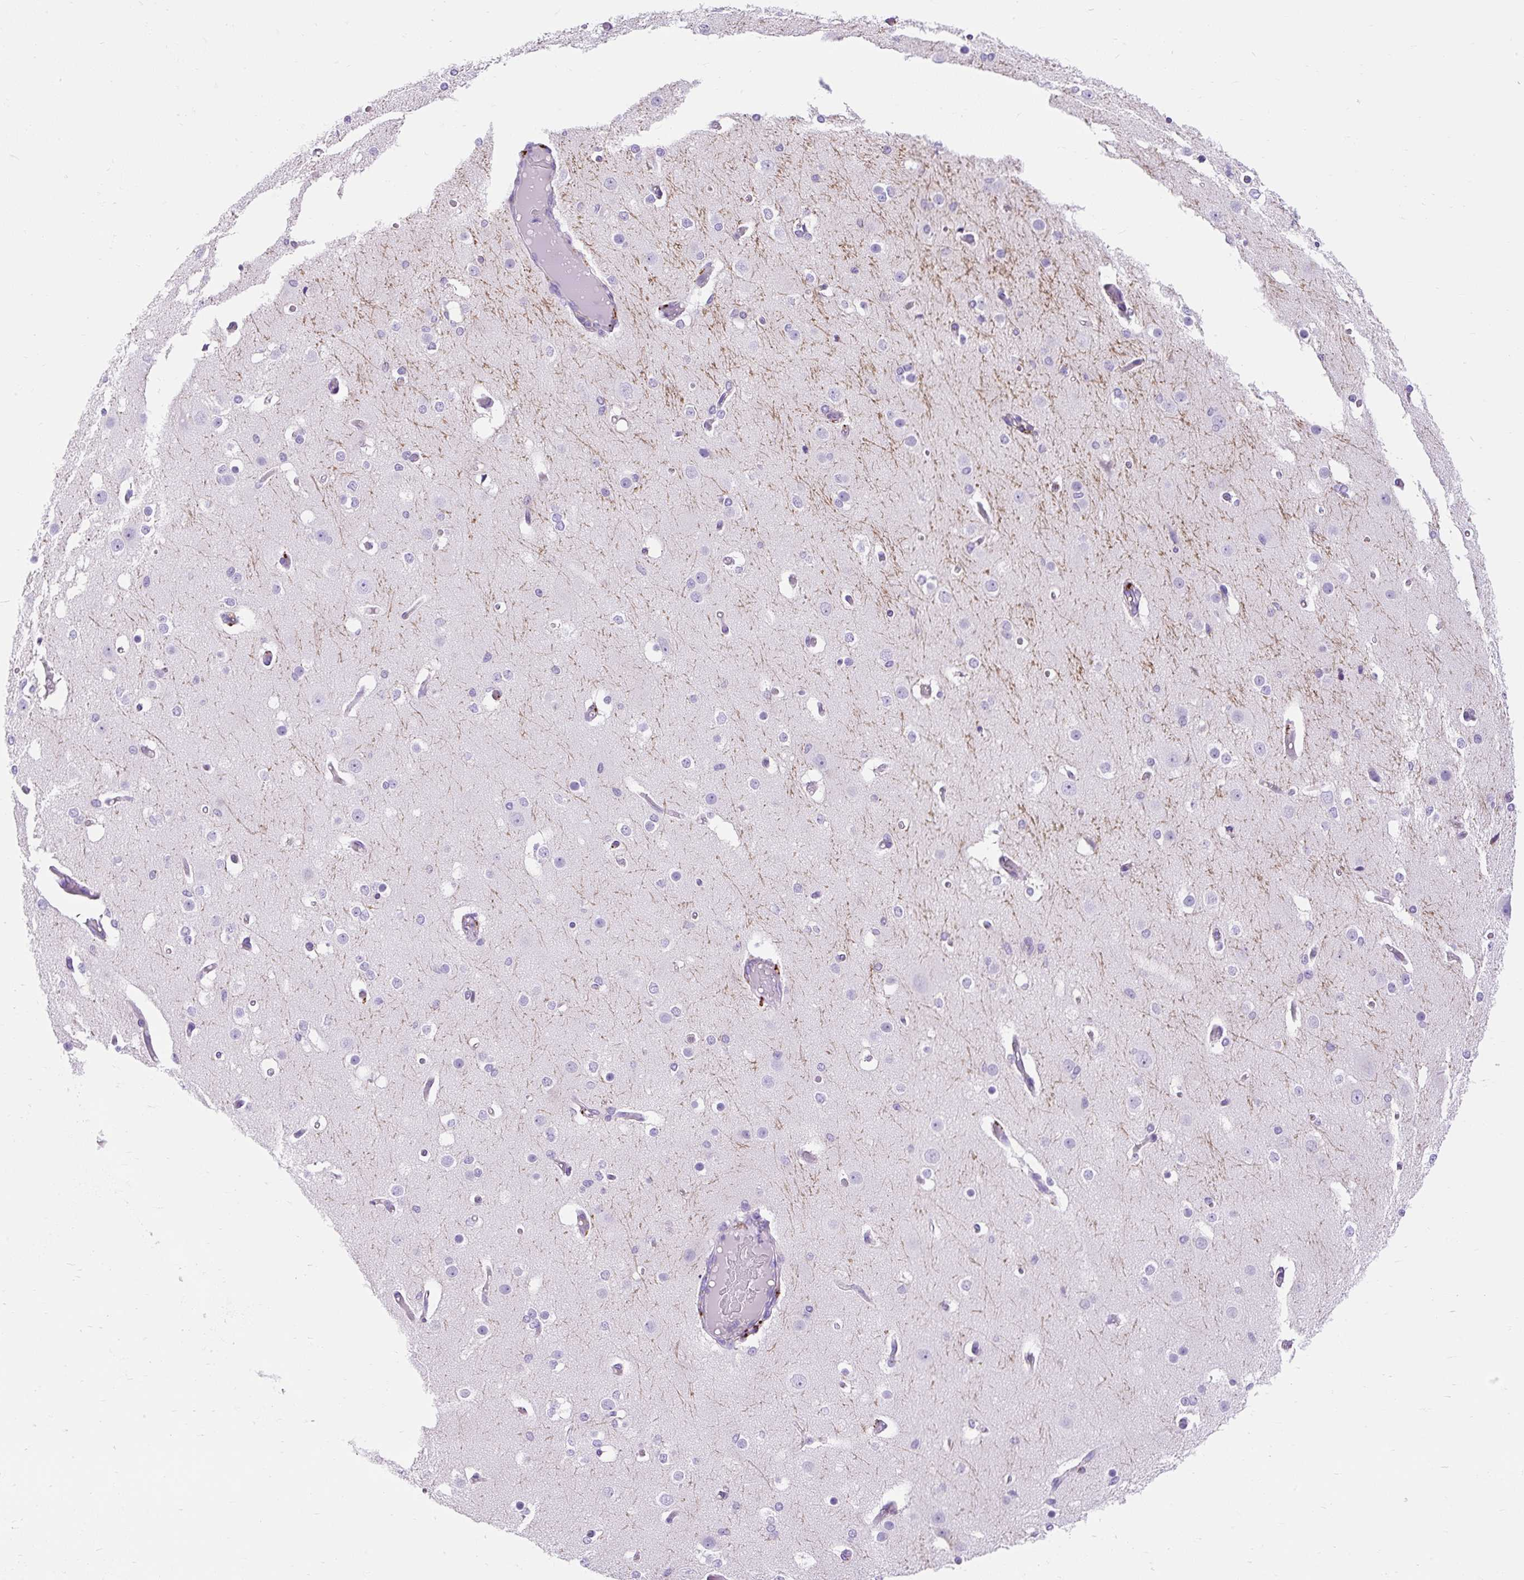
{"staining": {"intensity": "negative", "quantity": "none", "location": "none"}, "tissue": "cerebral cortex", "cell_type": "Endothelial cells", "image_type": "normal", "snomed": [{"axis": "morphology", "description": "Normal tissue, NOS"}, {"axis": "morphology", "description": "Inflammation, NOS"}, {"axis": "topography", "description": "Cerebral cortex"}], "caption": "DAB (3,3'-diaminobenzidine) immunohistochemical staining of benign human cerebral cortex shows no significant staining in endothelial cells.", "gene": "HEXB", "patient": {"sex": "male", "age": 6}}